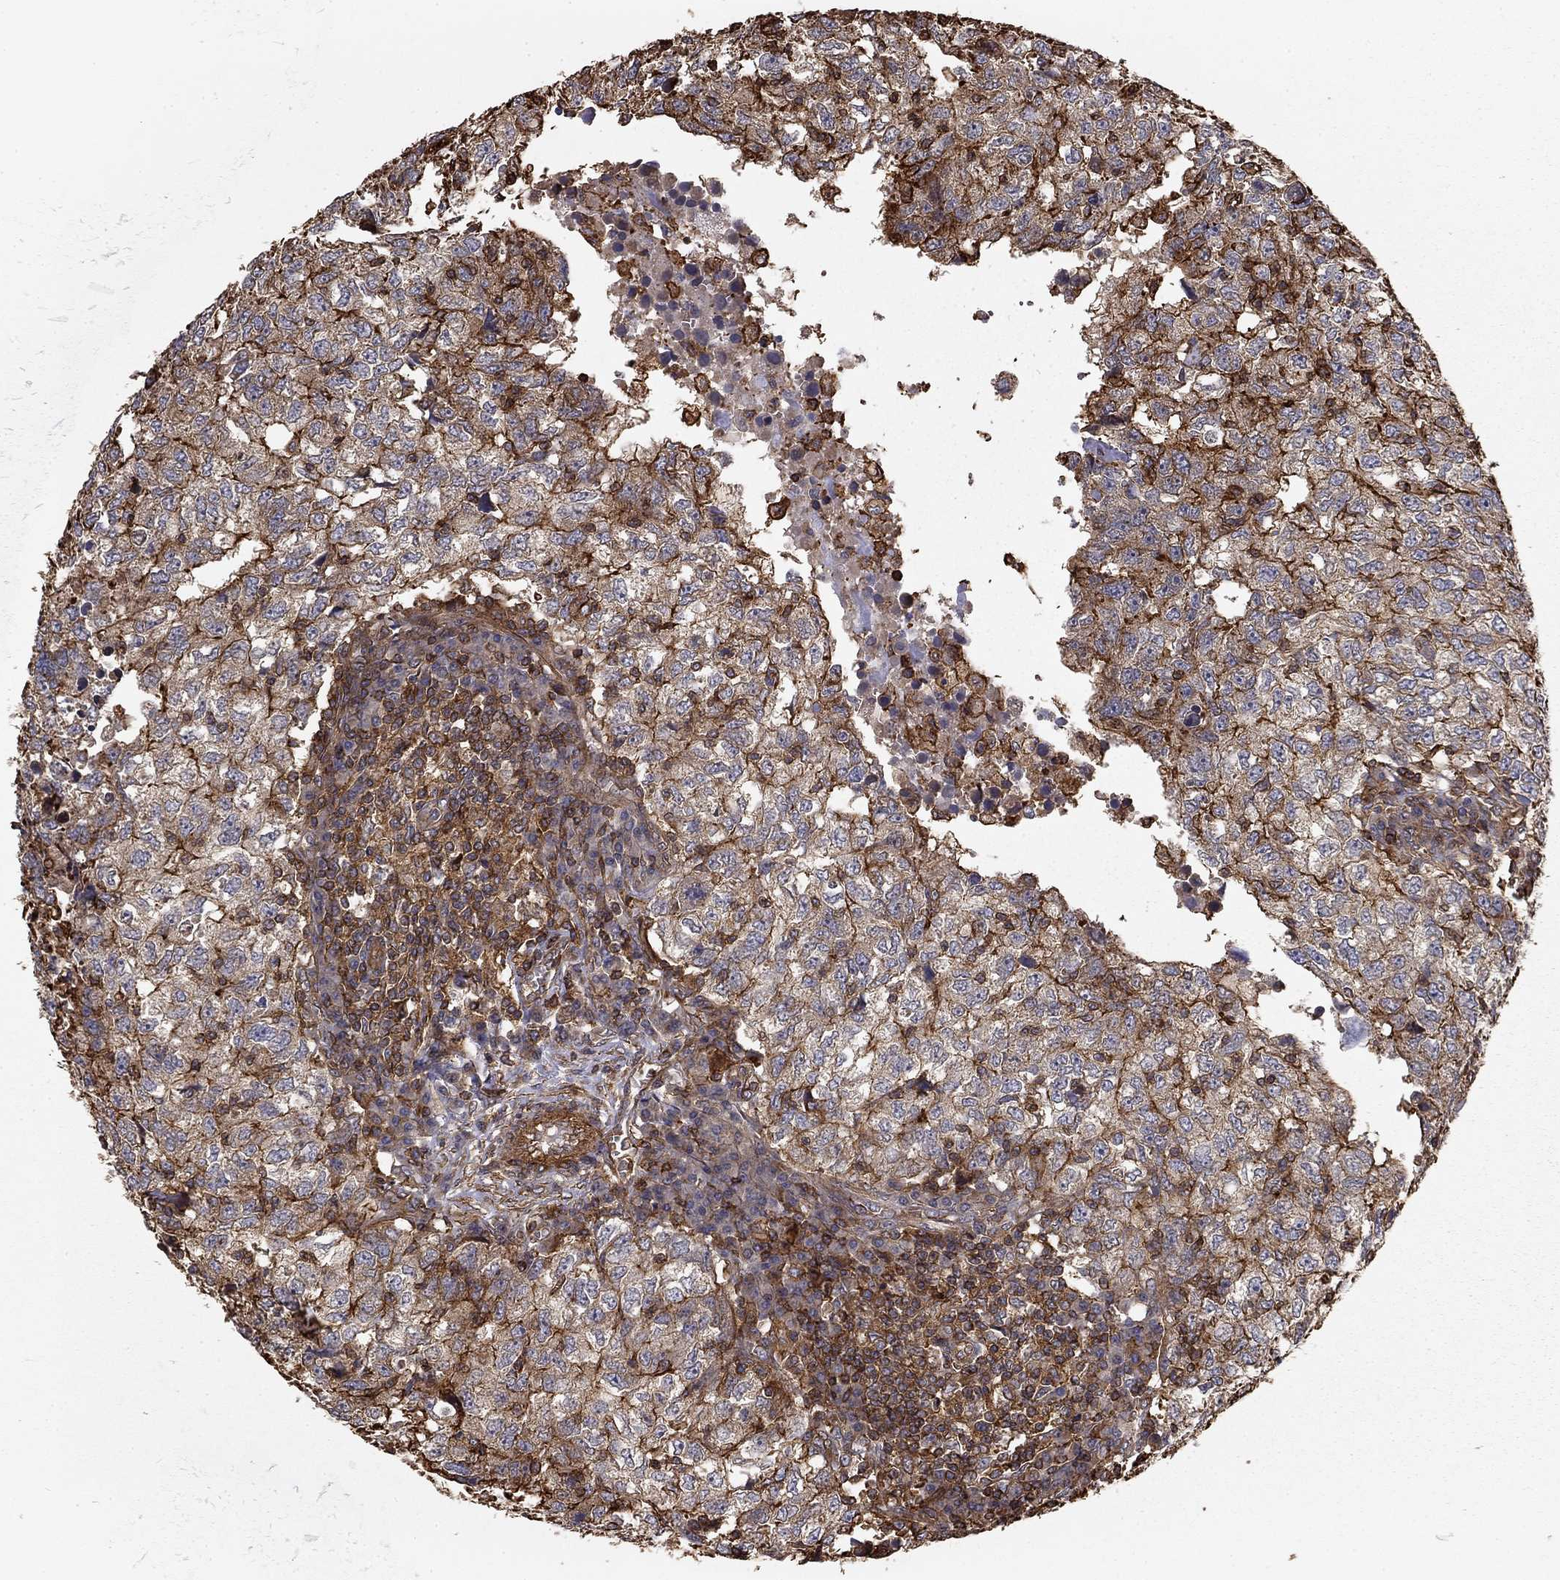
{"staining": {"intensity": "moderate", "quantity": "25%-75%", "location": "cytoplasmic/membranous"}, "tissue": "breast cancer", "cell_type": "Tumor cells", "image_type": "cancer", "snomed": [{"axis": "morphology", "description": "Duct carcinoma"}, {"axis": "topography", "description": "Breast"}], "caption": "Infiltrating ductal carcinoma (breast) stained with a protein marker displays moderate staining in tumor cells.", "gene": "HABP4", "patient": {"sex": "female", "age": 30}}